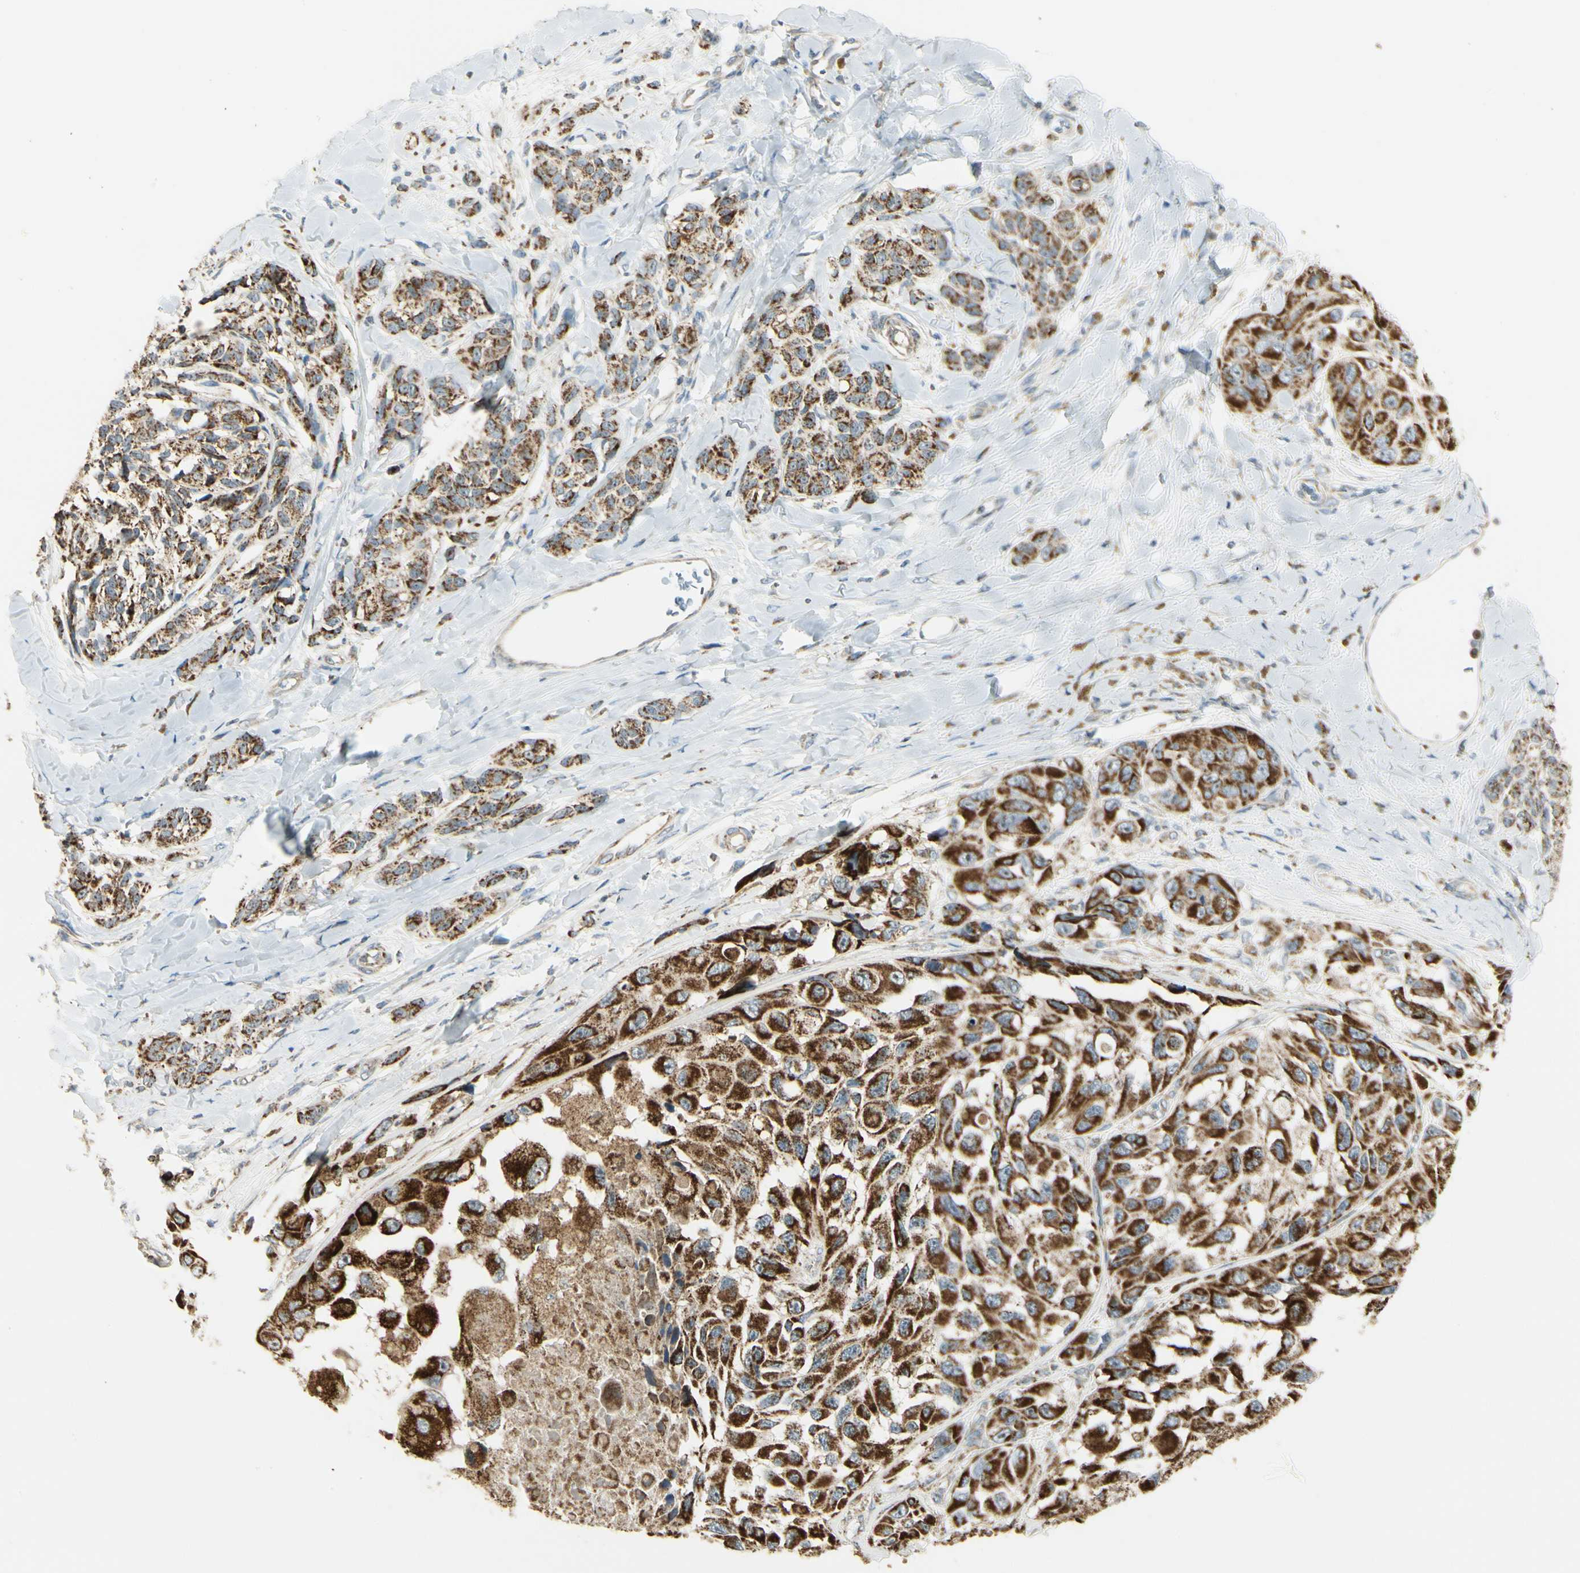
{"staining": {"intensity": "strong", "quantity": ">75%", "location": "cytoplasmic/membranous"}, "tissue": "melanoma", "cell_type": "Tumor cells", "image_type": "cancer", "snomed": [{"axis": "morphology", "description": "Malignant melanoma, NOS"}, {"axis": "topography", "description": "Skin"}], "caption": "This micrograph reveals IHC staining of melanoma, with high strong cytoplasmic/membranous expression in about >75% of tumor cells.", "gene": "ANKS6", "patient": {"sex": "female", "age": 73}}